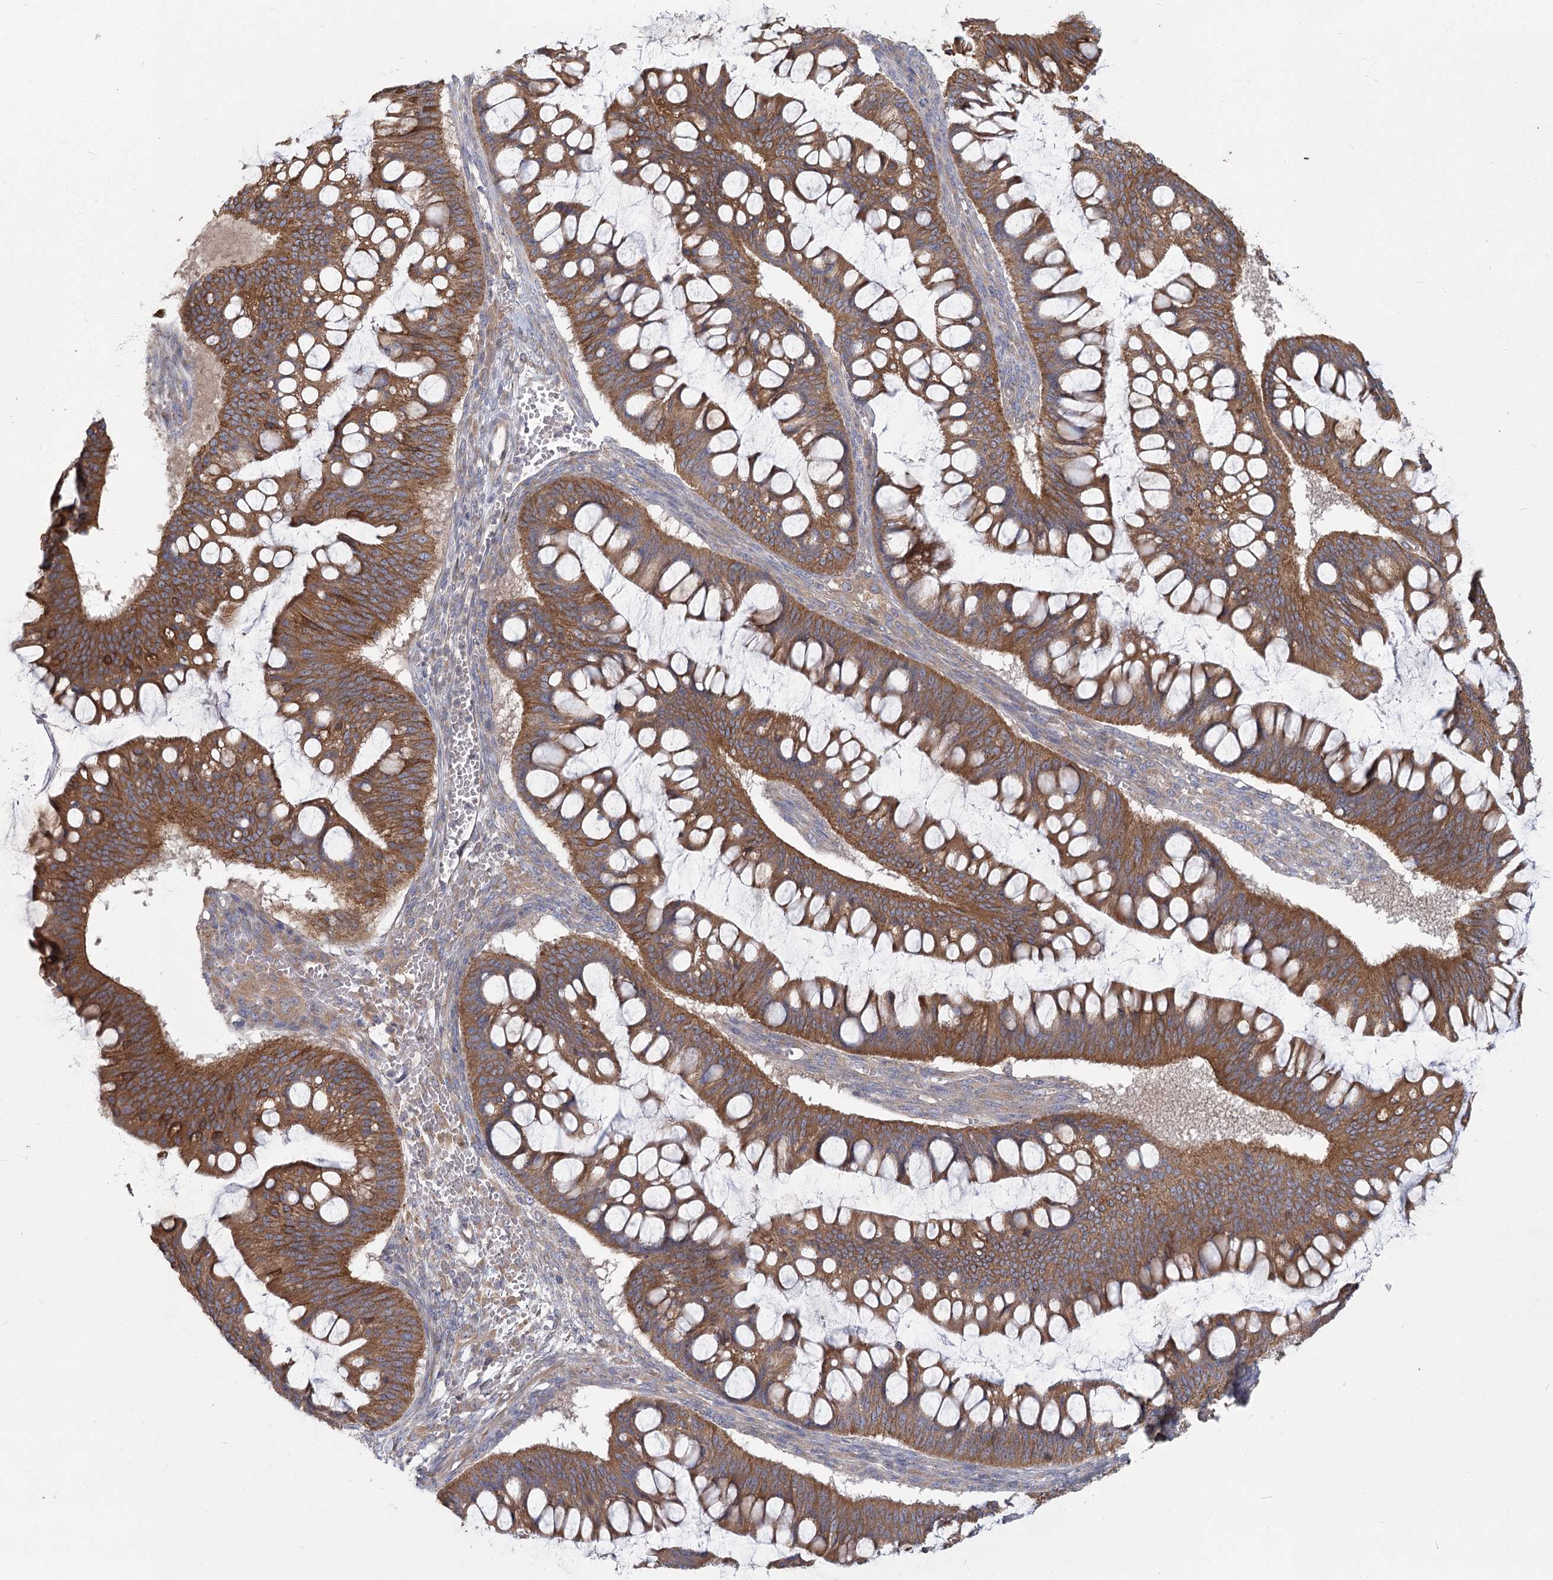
{"staining": {"intensity": "strong", "quantity": ">75%", "location": "cytoplasmic/membranous"}, "tissue": "ovarian cancer", "cell_type": "Tumor cells", "image_type": "cancer", "snomed": [{"axis": "morphology", "description": "Cystadenocarcinoma, mucinous, NOS"}, {"axis": "topography", "description": "Ovary"}], "caption": "Human ovarian mucinous cystadenocarcinoma stained with a brown dye shows strong cytoplasmic/membranous positive positivity in about >75% of tumor cells.", "gene": "CNTLN", "patient": {"sex": "female", "age": 73}}